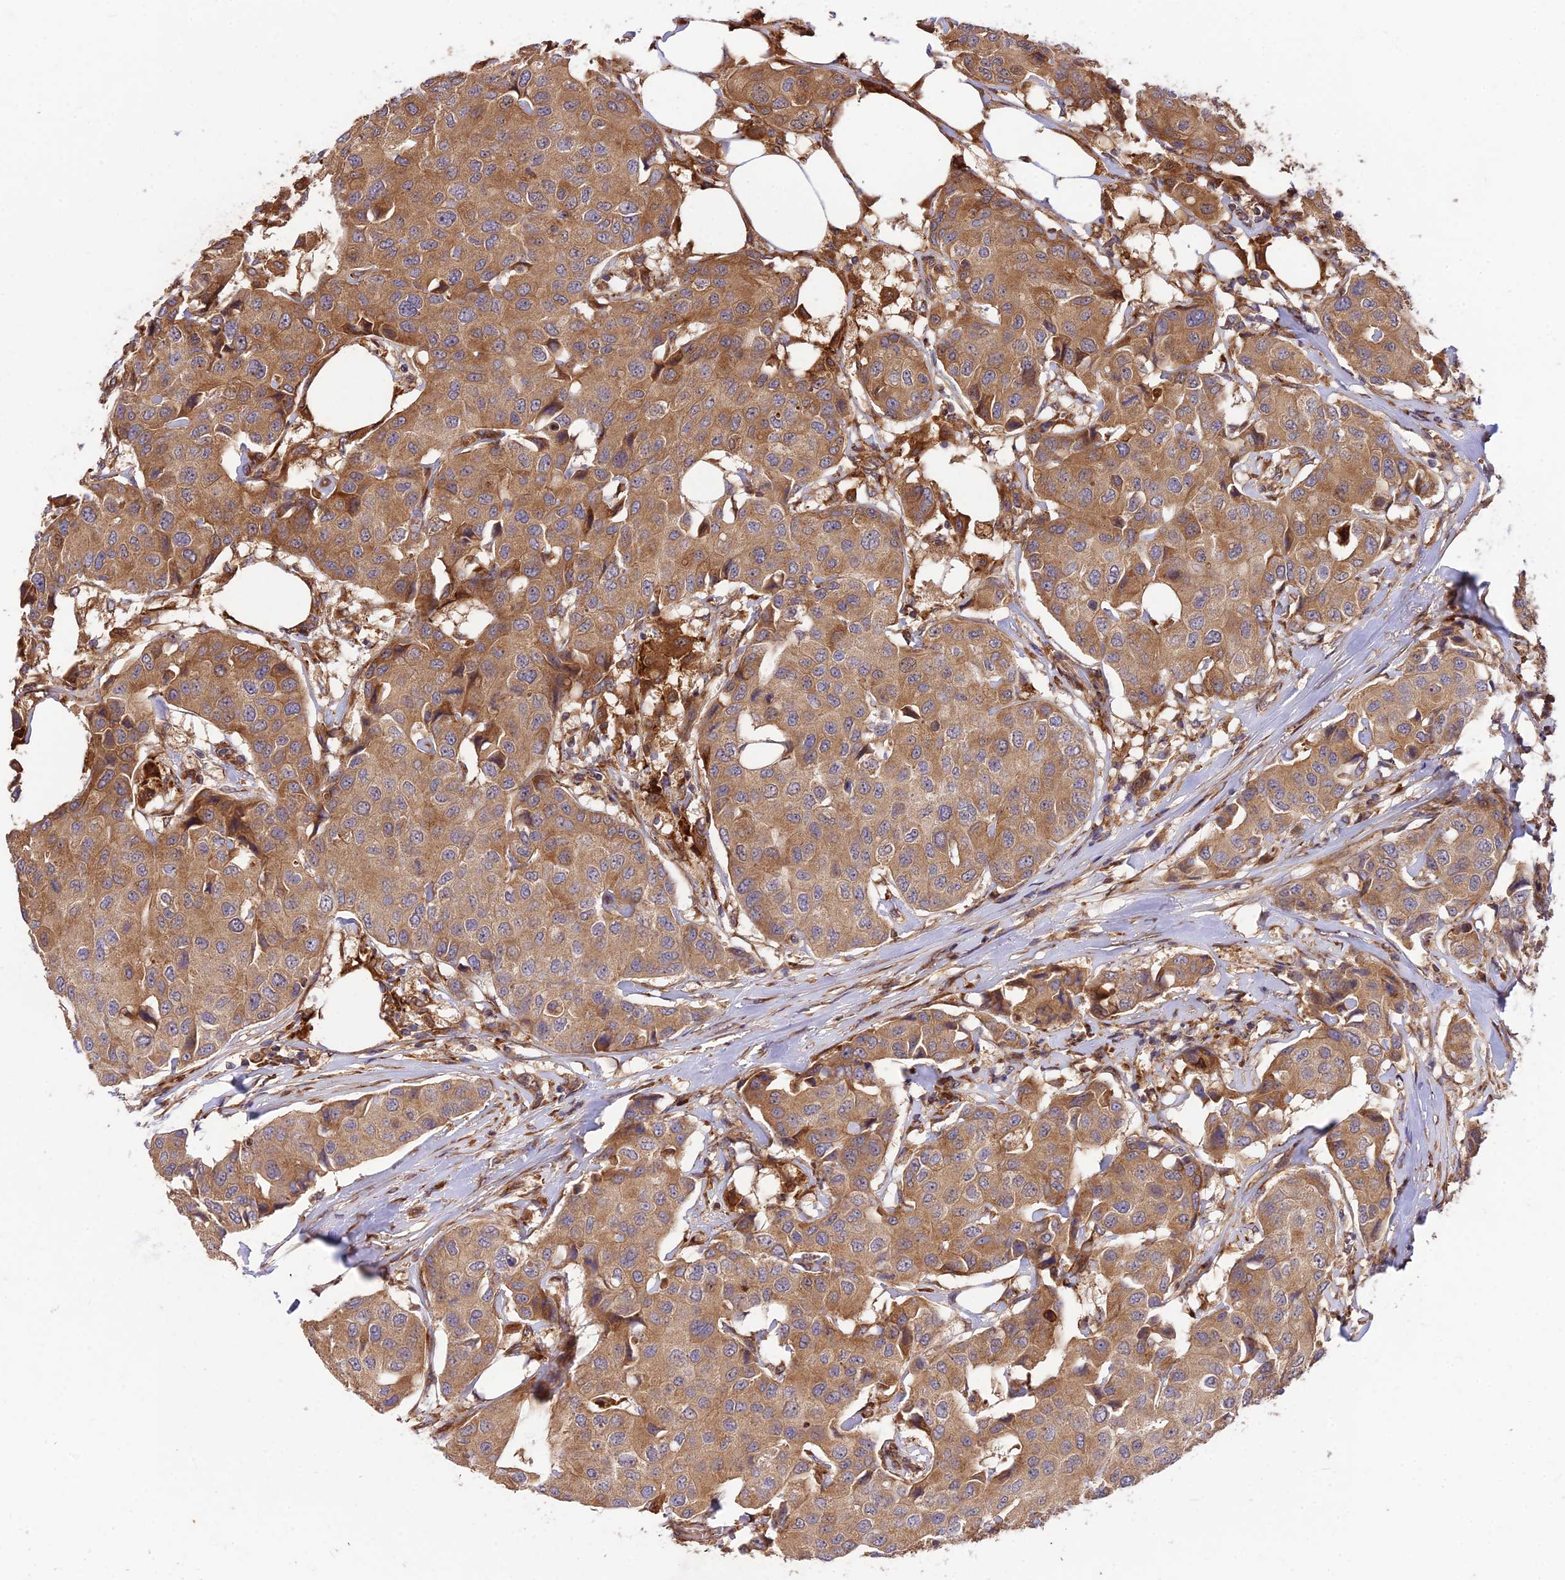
{"staining": {"intensity": "moderate", "quantity": ">75%", "location": "cytoplasmic/membranous"}, "tissue": "breast cancer", "cell_type": "Tumor cells", "image_type": "cancer", "snomed": [{"axis": "morphology", "description": "Duct carcinoma"}, {"axis": "topography", "description": "Breast"}], "caption": "Immunohistochemical staining of human intraductal carcinoma (breast) demonstrates medium levels of moderate cytoplasmic/membranous positivity in approximately >75% of tumor cells.", "gene": "ROCK1", "patient": {"sex": "female", "age": 80}}